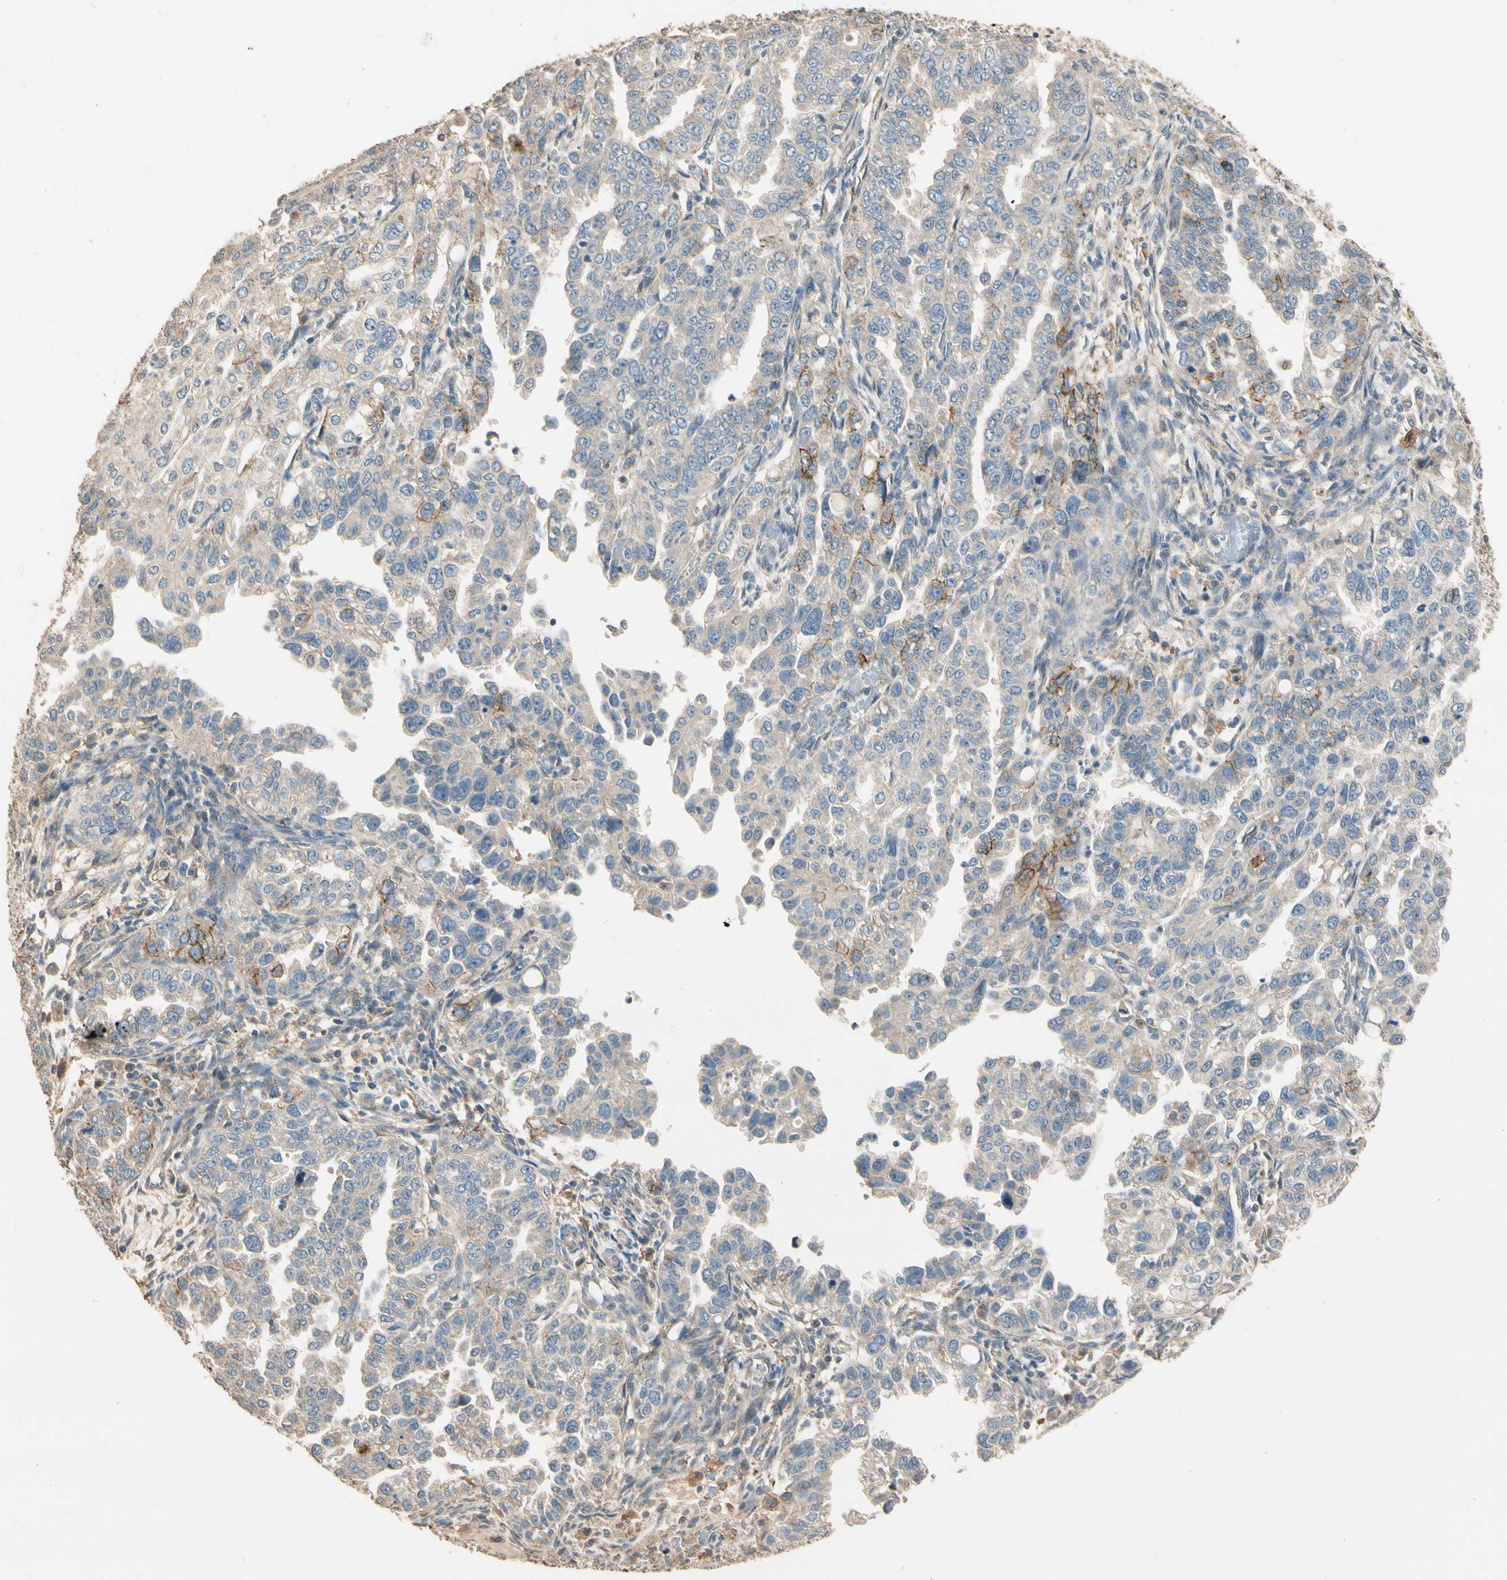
{"staining": {"intensity": "weak", "quantity": "<25%", "location": "cytoplasmic/membranous"}, "tissue": "endometrial cancer", "cell_type": "Tumor cells", "image_type": "cancer", "snomed": [{"axis": "morphology", "description": "Adenocarcinoma, NOS"}, {"axis": "topography", "description": "Endometrium"}], "caption": "Immunohistochemical staining of human endometrial adenocarcinoma demonstrates no significant staining in tumor cells.", "gene": "CDH6", "patient": {"sex": "female", "age": 85}}